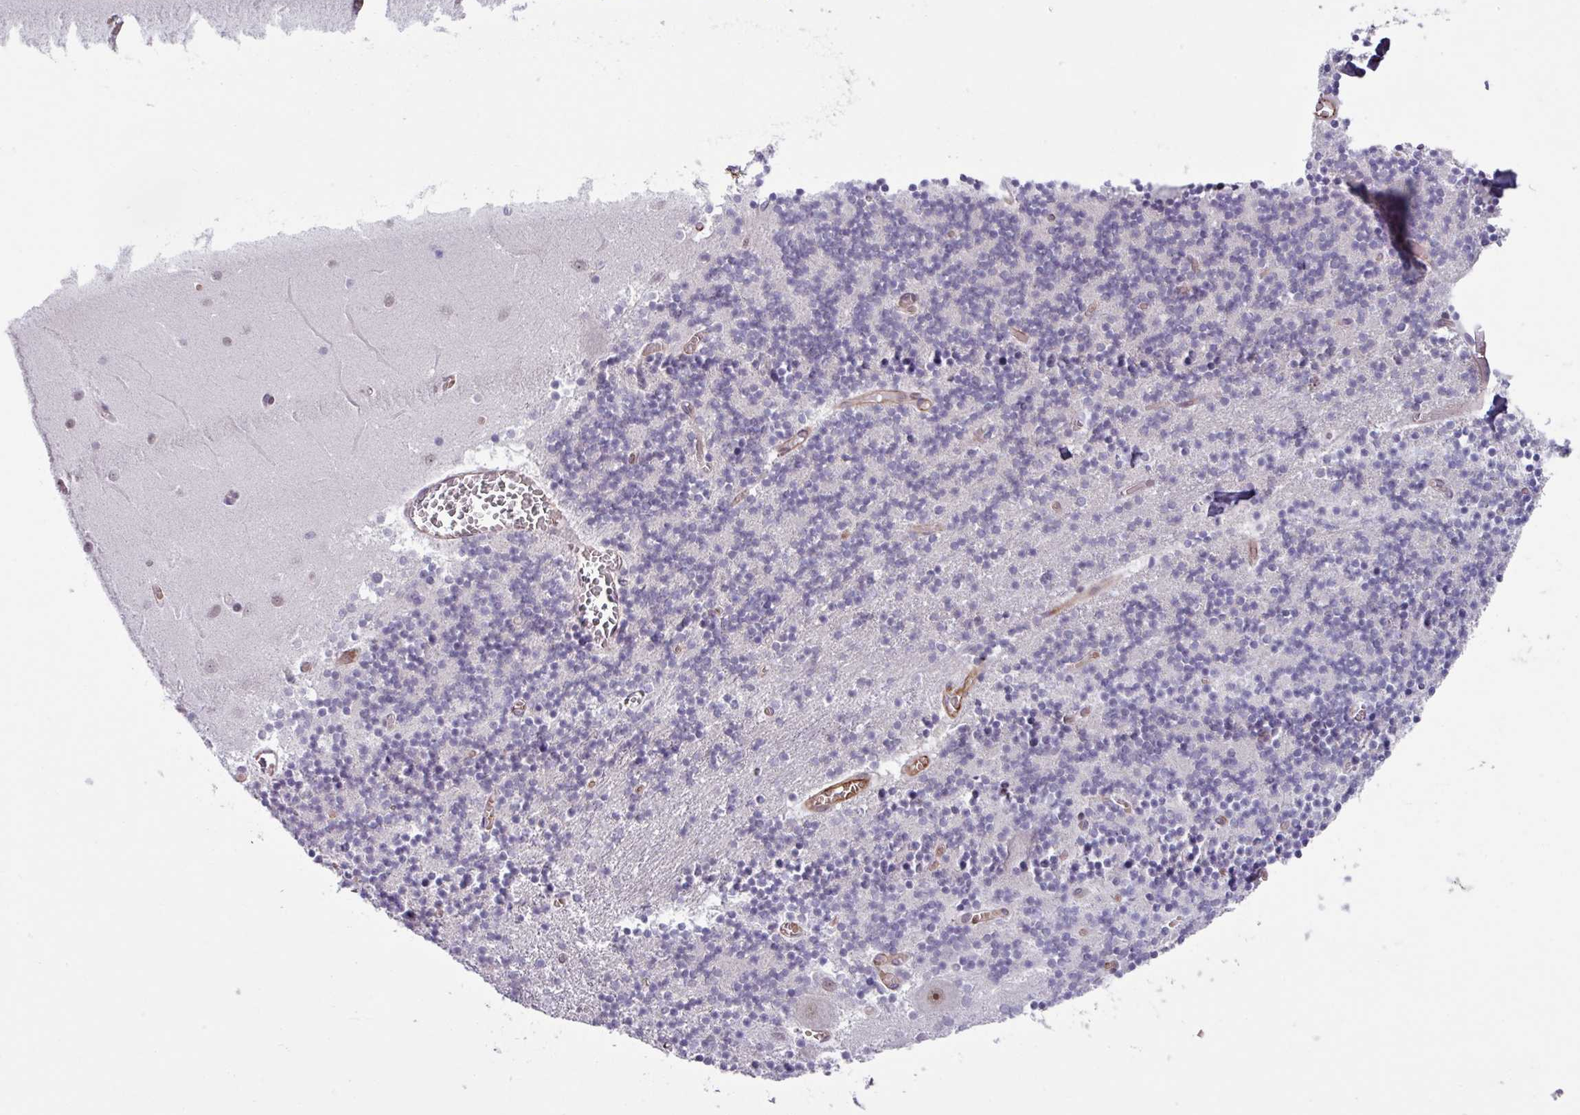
{"staining": {"intensity": "negative", "quantity": "none", "location": "none"}, "tissue": "cerebellum", "cell_type": "Cells in granular layer", "image_type": "normal", "snomed": [{"axis": "morphology", "description": "Normal tissue, NOS"}, {"axis": "topography", "description": "Cerebellum"}], "caption": "A histopathology image of cerebellum stained for a protein reveals no brown staining in cells in granular layer. (Immunohistochemistry, brightfield microscopy, high magnification).", "gene": "CHD3", "patient": {"sex": "female", "age": 28}}